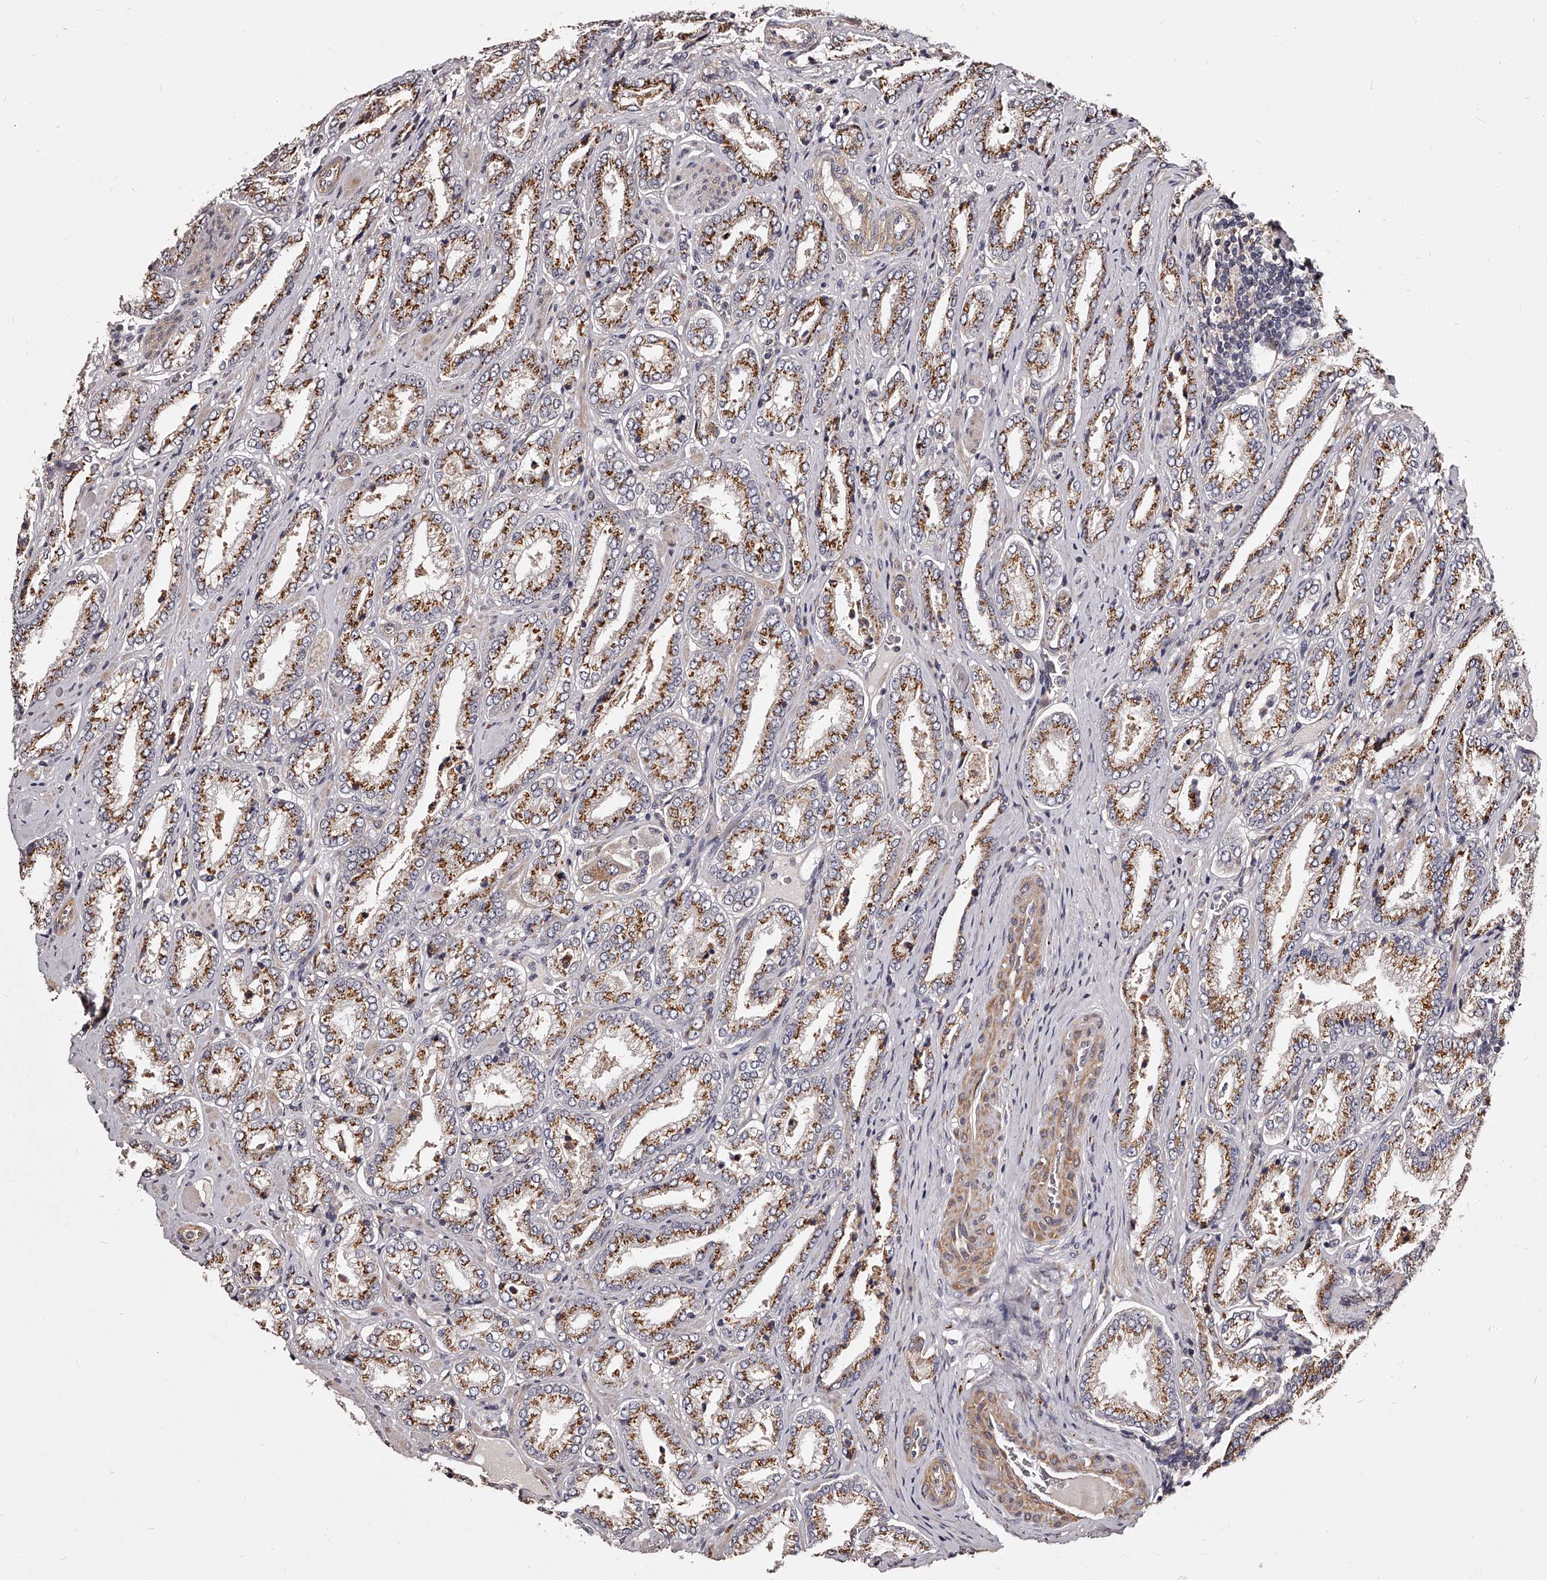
{"staining": {"intensity": "strong", "quantity": ">75%", "location": "cytoplasmic/membranous"}, "tissue": "prostate cancer", "cell_type": "Tumor cells", "image_type": "cancer", "snomed": [{"axis": "morphology", "description": "Adenocarcinoma, Low grade"}, {"axis": "topography", "description": "Prostate"}], "caption": "This micrograph shows prostate adenocarcinoma (low-grade) stained with immunohistochemistry (IHC) to label a protein in brown. The cytoplasmic/membranous of tumor cells show strong positivity for the protein. Nuclei are counter-stained blue.", "gene": "RSC1A1", "patient": {"sex": "male", "age": 62}}